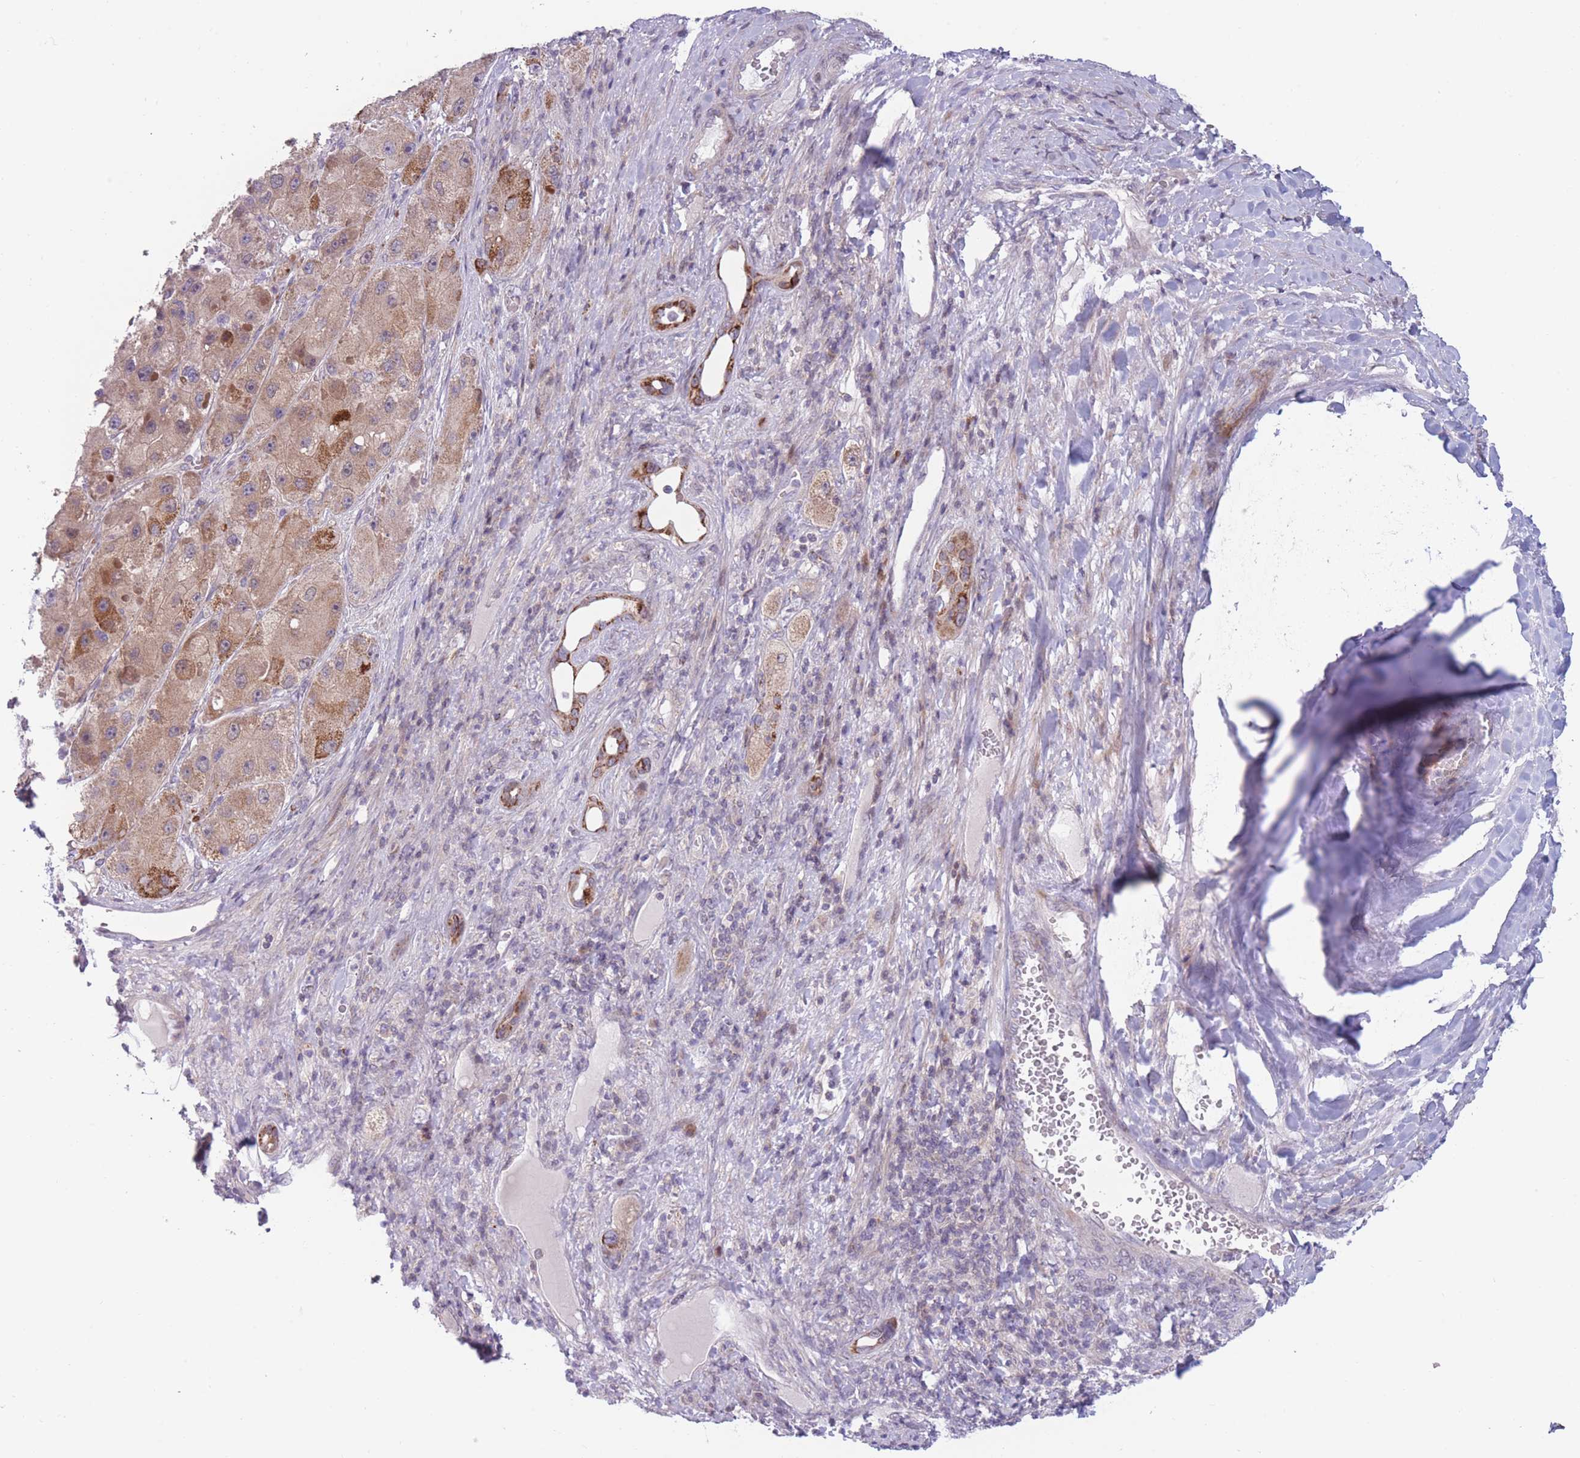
{"staining": {"intensity": "moderate", "quantity": ">75%", "location": "cytoplasmic/membranous"}, "tissue": "liver cancer", "cell_type": "Tumor cells", "image_type": "cancer", "snomed": [{"axis": "morphology", "description": "Carcinoma, Hepatocellular, NOS"}, {"axis": "topography", "description": "Liver"}], "caption": "Liver hepatocellular carcinoma stained with immunohistochemistry reveals moderate cytoplasmic/membranous expression in about >75% of tumor cells. (DAB = brown stain, brightfield microscopy at high magnification).", "gene": "PDE4A", "patient": {"sex": "female", "age": 73}}